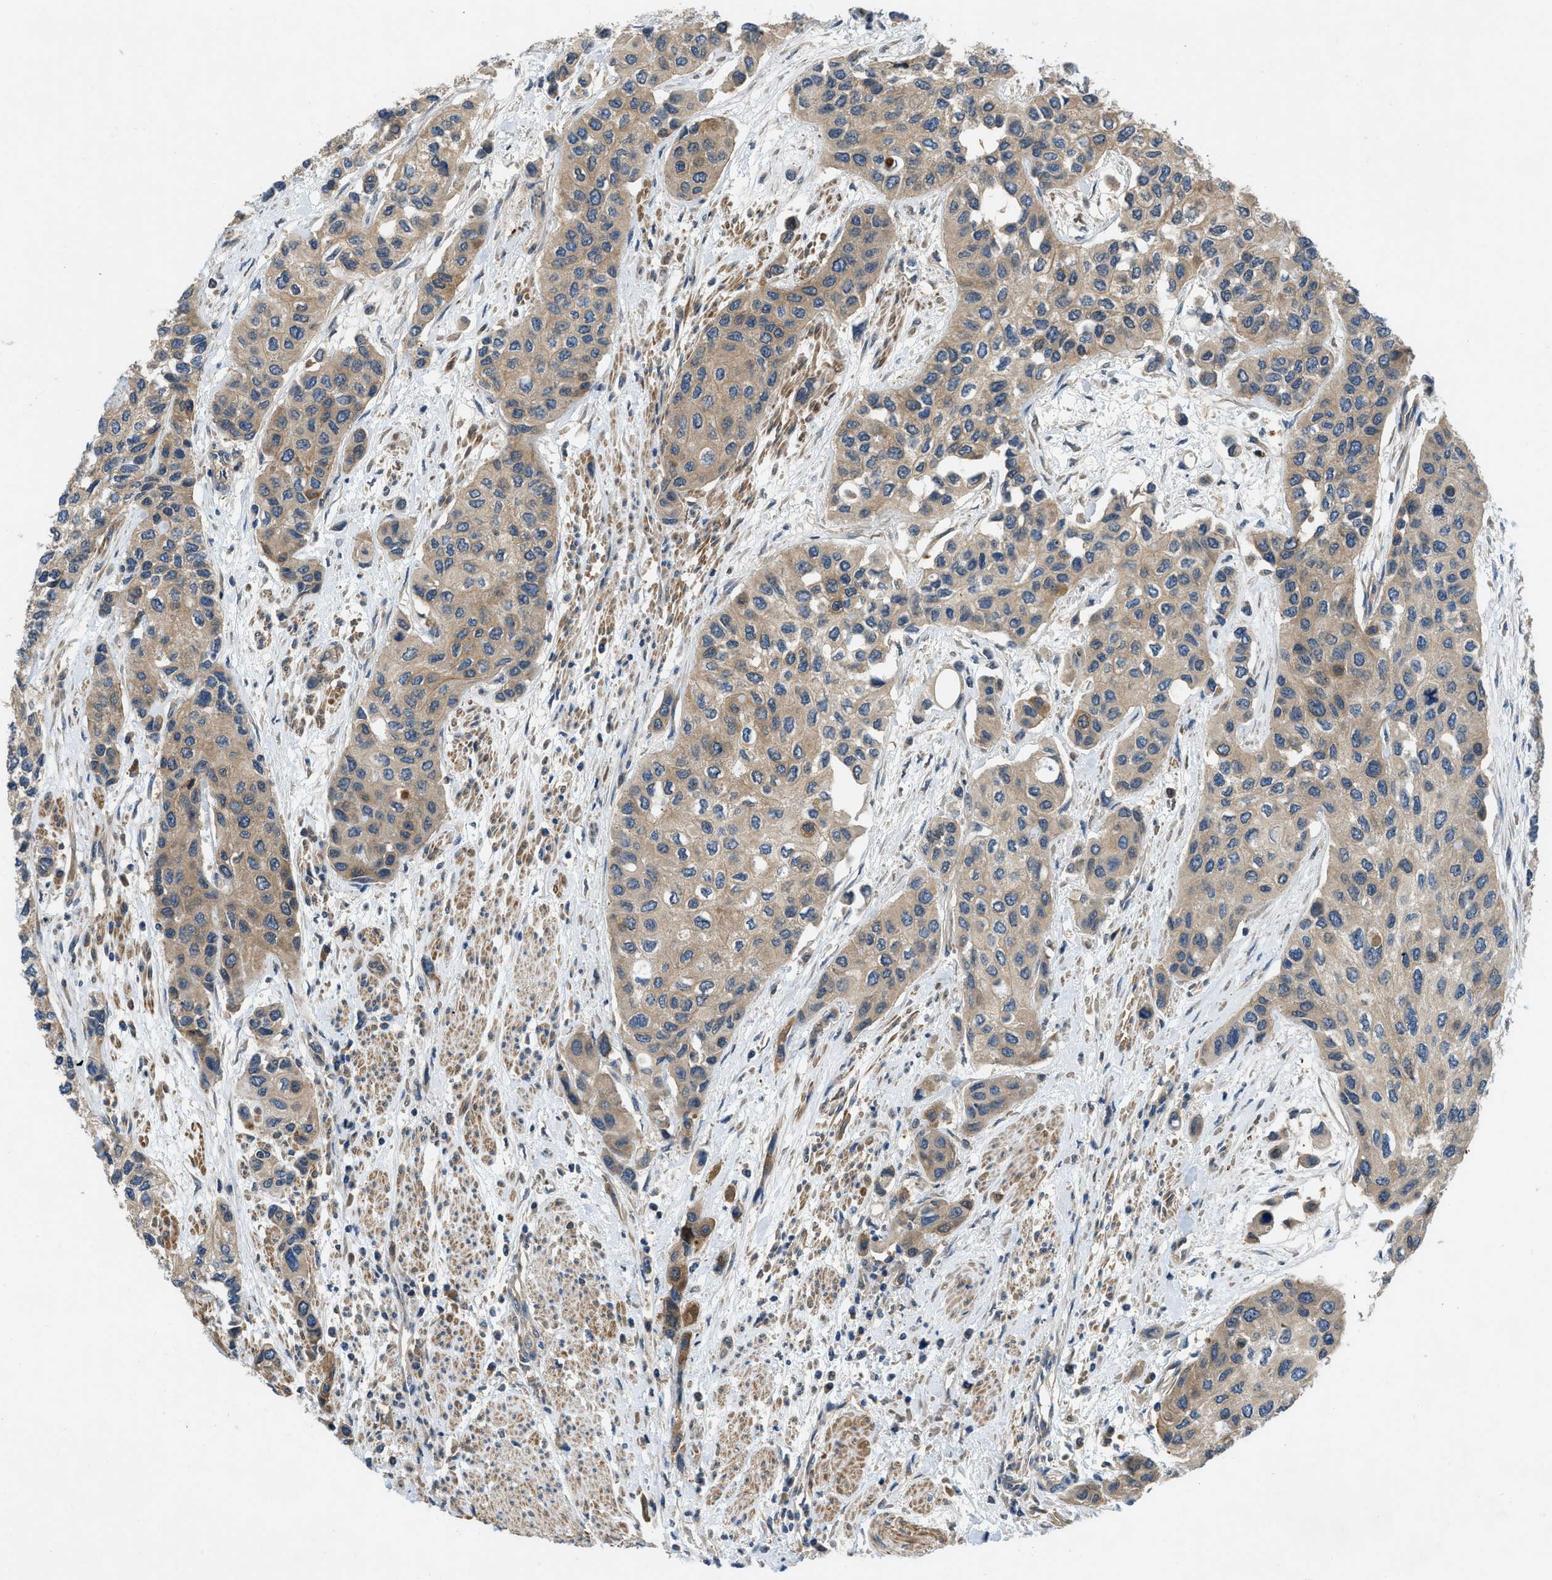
{"staining": {"intensity": "weak", "quantity": ">75%", "location": "cytoplasmic/membranous"}, "tissue": "urothelial cancer", "cell_type": "Tumor cells", "image_type": "cancer", "snomed": [{"axis": "morphology", "description": "Urothelial carcinoma, High grade"}, {"axis": "topography", "description": "Urinary bladder"}], "caption": "Brown immunohistochemical staining in urothelial carcinoma (high-grade) reveals weak cytoplasmic/membranous positivity in approximately >75% of tumor cells.", "gene": "GPR31", "patient": {"sex": "female", "age": 56}}